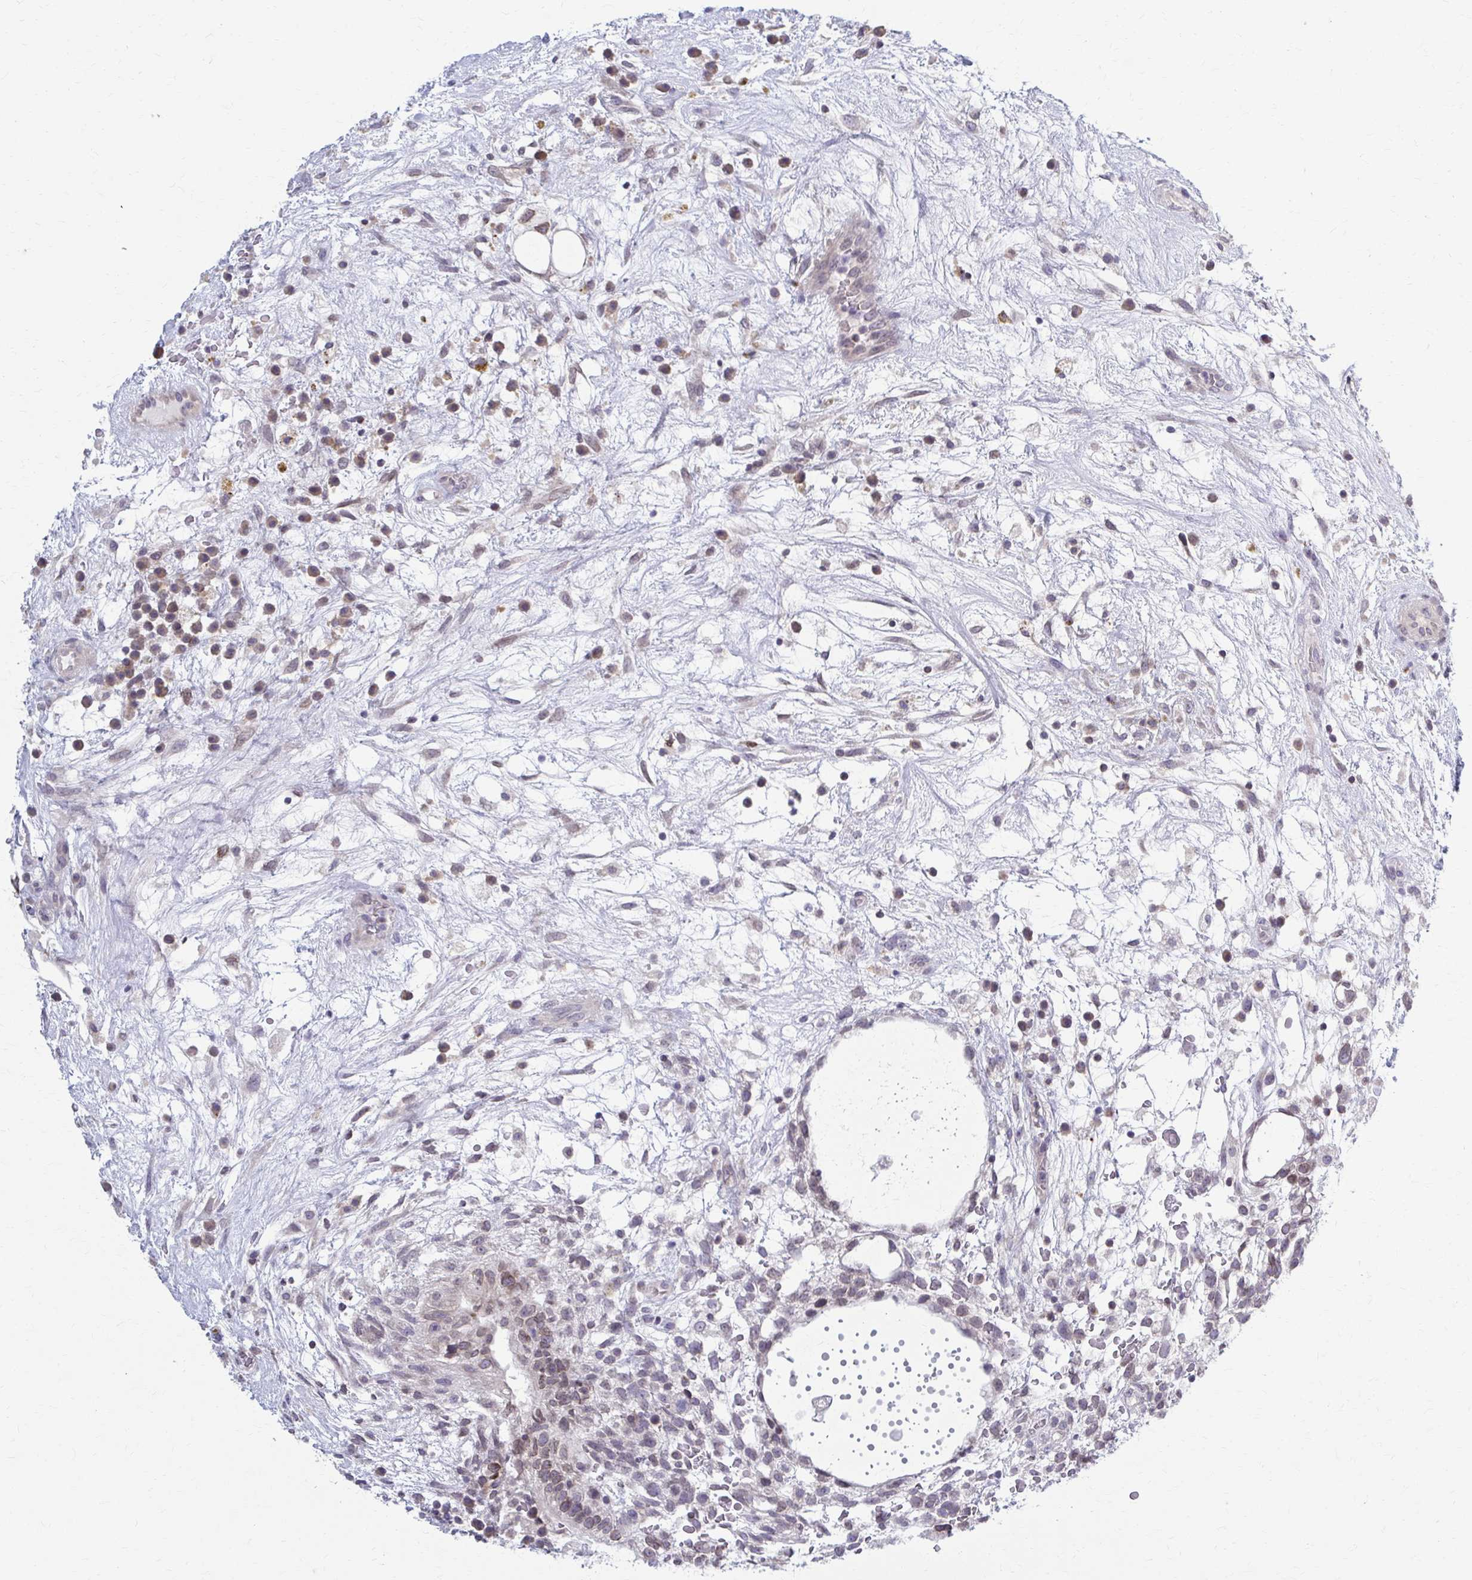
{"staining": {"intensity": "weak", "quantity": "25%-75%", "location": "cytoplasmic/membranous"}, "tissue": "testis cancer", "cell_type": "Tumor cells", "image_type": "cancer", "snomed": [{"axis": "morphology", "description": "Normal tissue, NOS"}, {"axis": "morphology", "description": "Carcinoma, Embryonal, NOS"}, {"axis": "topography", "description": "Testis"}], "caption": "This histopathology image reveals immunohistochemistry staining of human testis cancer, with low weak cytoplasmic/membranous staining in about 25%-75% of tumor cells.", "gene": "MCRIP2", "patient": {"sex": "male", "age": 32}}